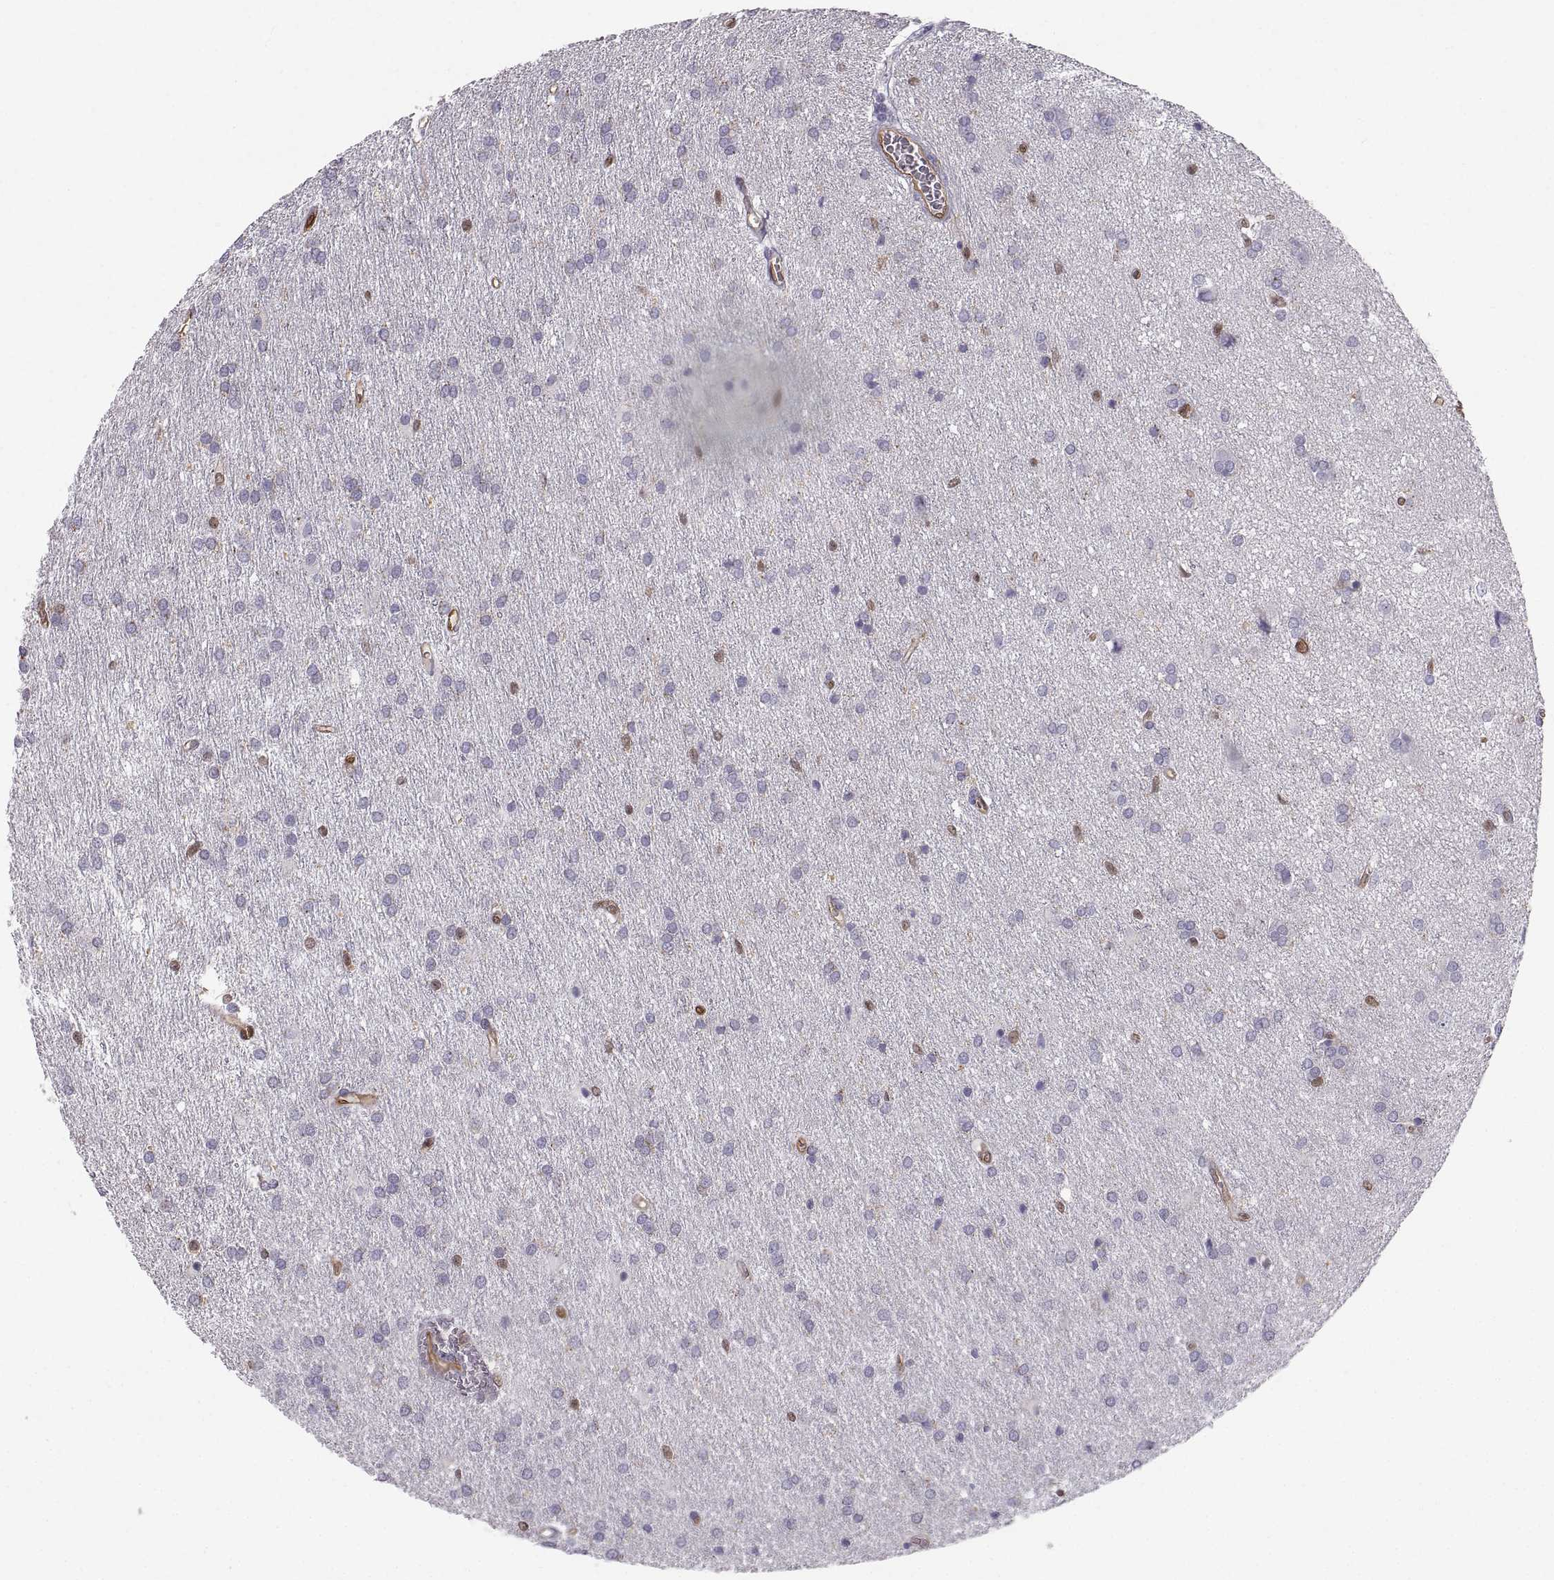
{"staining": {"intensity": "negative", "quantity": "none", "location": "none"}, "tissue": "glioma", "cell_type": "Tumor cells", "image_type": "cancer", "snomed": [{"axis": "morphology", "description": "Glioma, malignant, Low grade"}, {"axis": "topography", "description": "Brain"}], "caption": "Immunohistochemistry photomicrograph of neoplastic tissue: glioma stained with DAB (3,3'-diaminobenzidine) reveals no significant protein positivity in tumor cells. (DAB (3,3'-diaminobenzidine) IHC with hematoxylin counter stain).", "gene": "PGM5", "patient": {"sex": "female", "age": 32}}